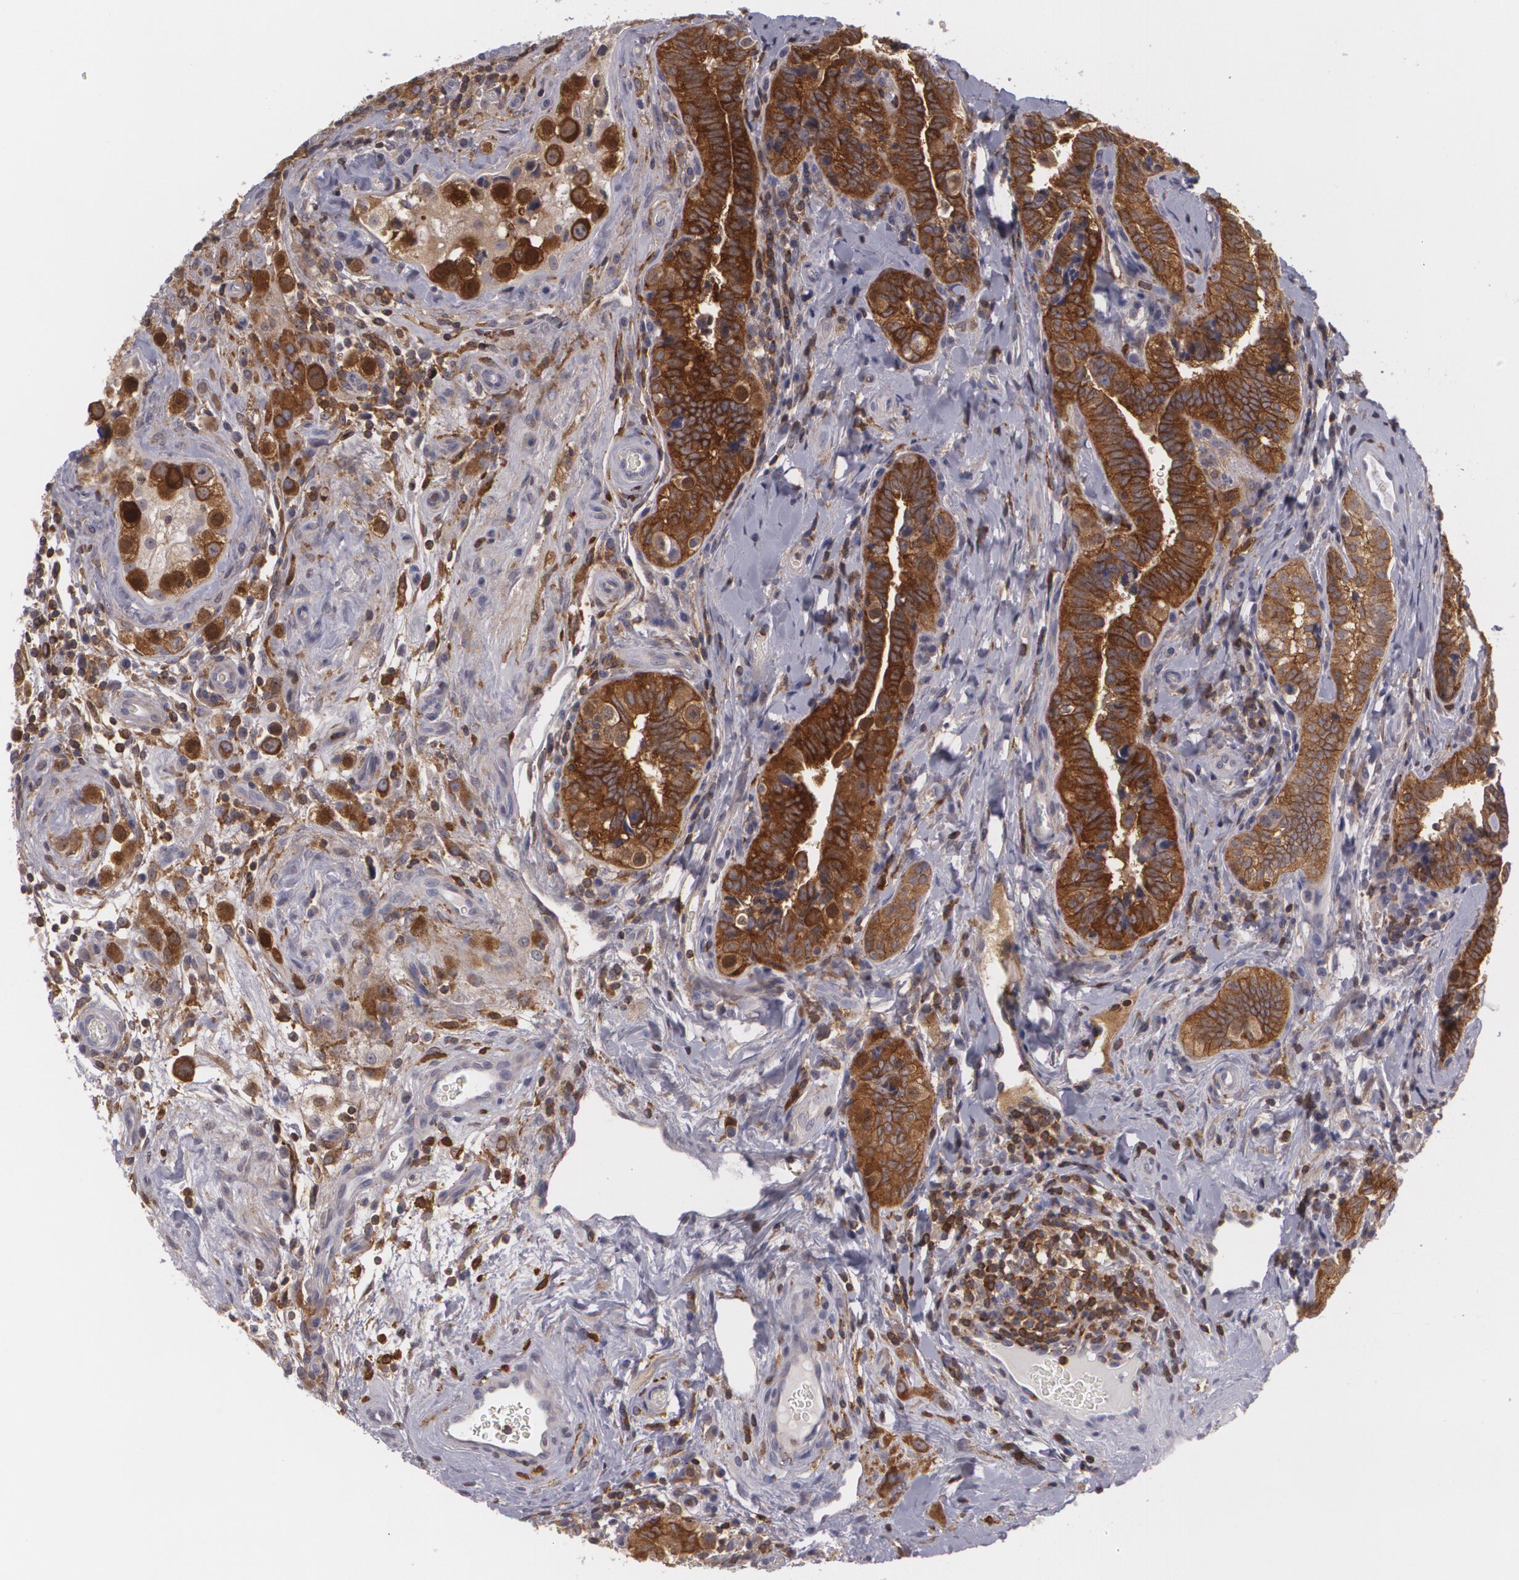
{"staining": {"intensity": "strong", "quantity": ">75%", "location": "cytoplasmic/membranous"}, "tissue": "testis cancer", "cell_type": "Tumor cells", "image_type": "cancer", "snomed": [{"axis": "morphology", "description": "Seminoma, NOS"}, {"axis": "topography", "description": "Testis"}], "caption": "Seminoma (testis) tissue shows strong cytoplasmic/membranous expression in about >75% of tumor cells Immunohistochemistry (ihc) stains the protein of interest in brown and the nuclei are stained blue.", "gene": "BIN1", "patient": {"sex": "male", "age": 32}}